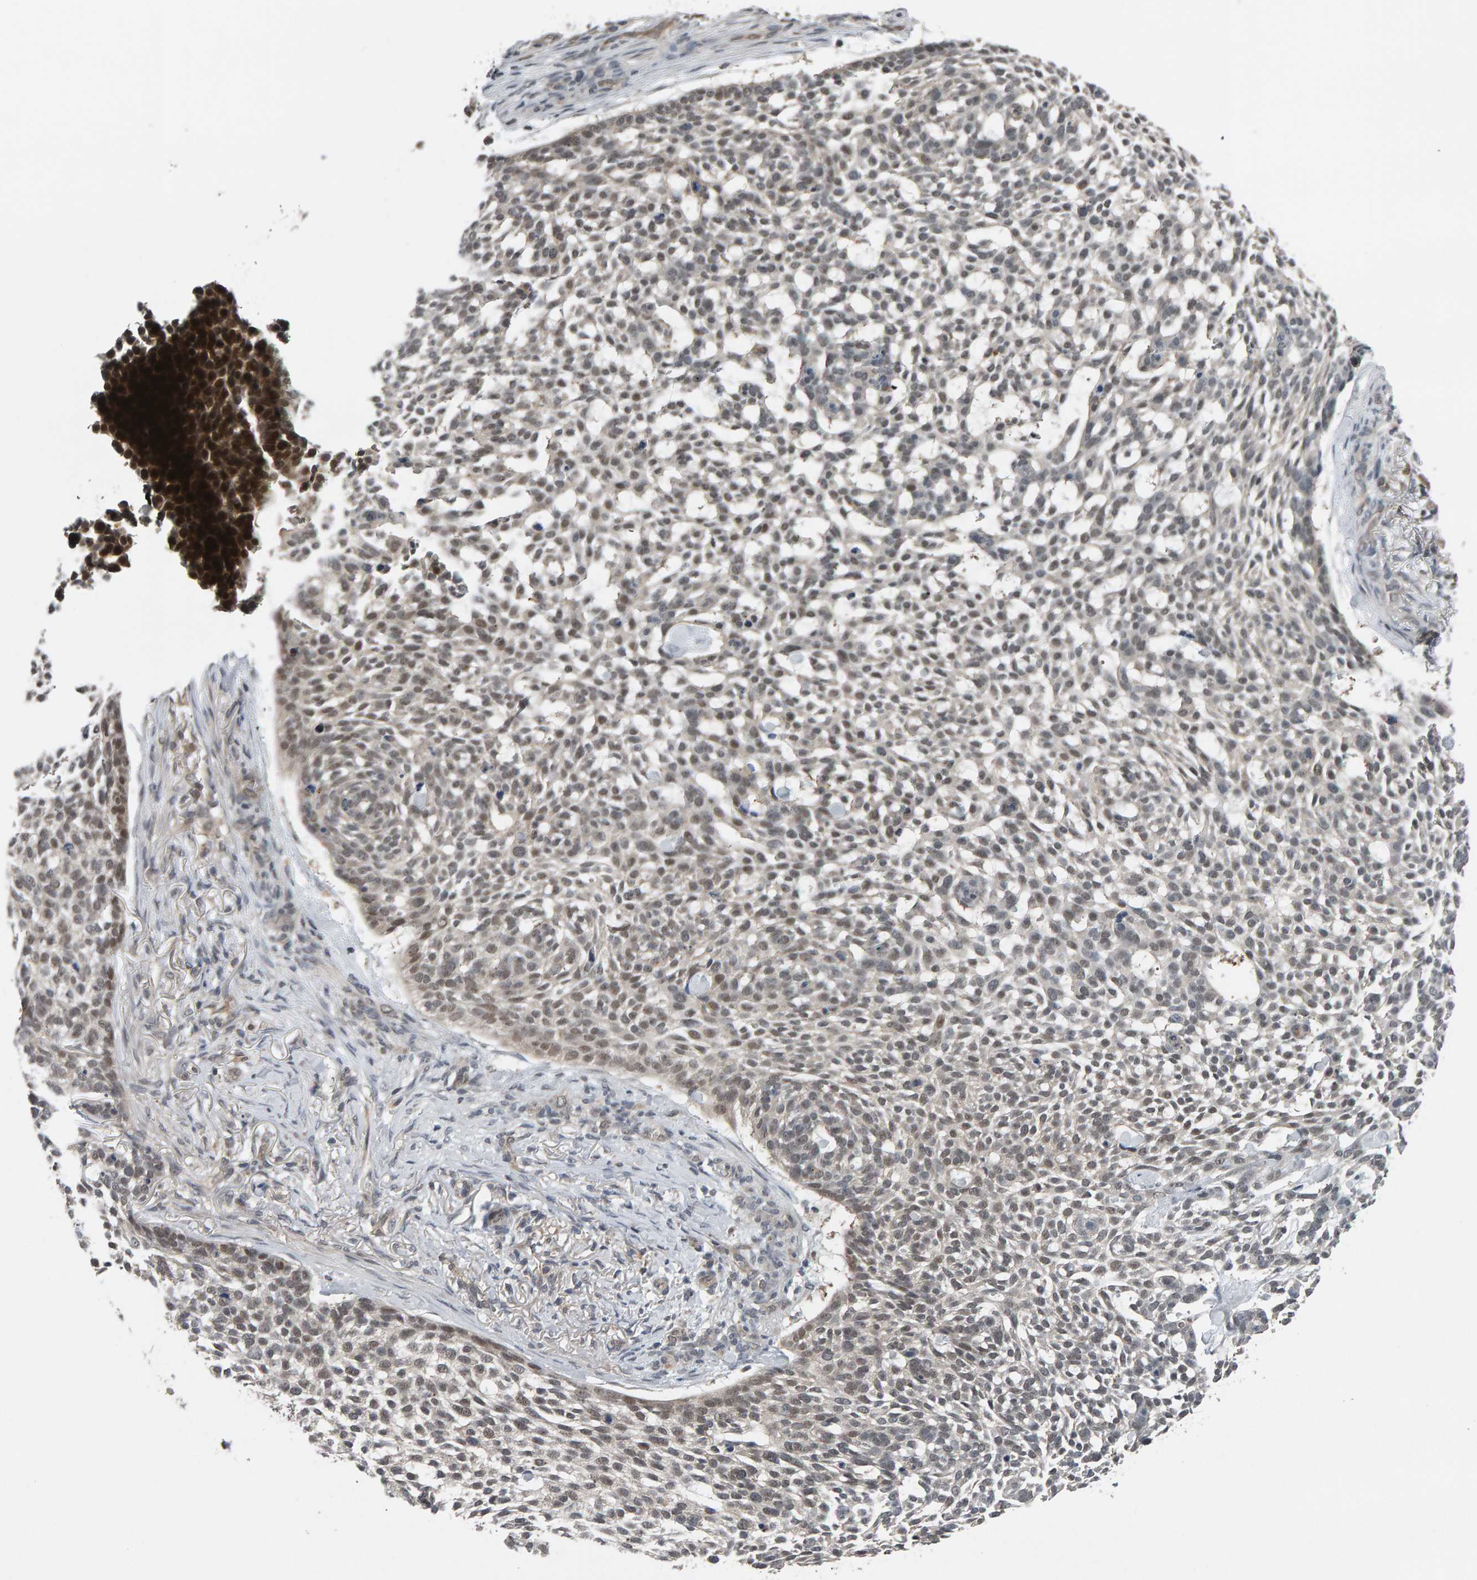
{"staining": {"intensity": "negative", "quantity": "none", "location": "none"}, "tissue": "skin cancer", "cell_type": "Tumor cells", "image_type": "cancer", "snomed": [{"axis": "morphology", "description": "Basal cell carcinoma"}, {"axis": "topography", "description": "Skin"}], "caption": "Immunohistochemistry micrograph of neoplastic tissue: human skin cancer (basal cell carcinoma) stained with DAB (3,3'-diaminobenzidine) demonstrates no significant protein staining in tumor cells.", "gene": "COASY", "patient": {"sex": "female", "age": 64}}